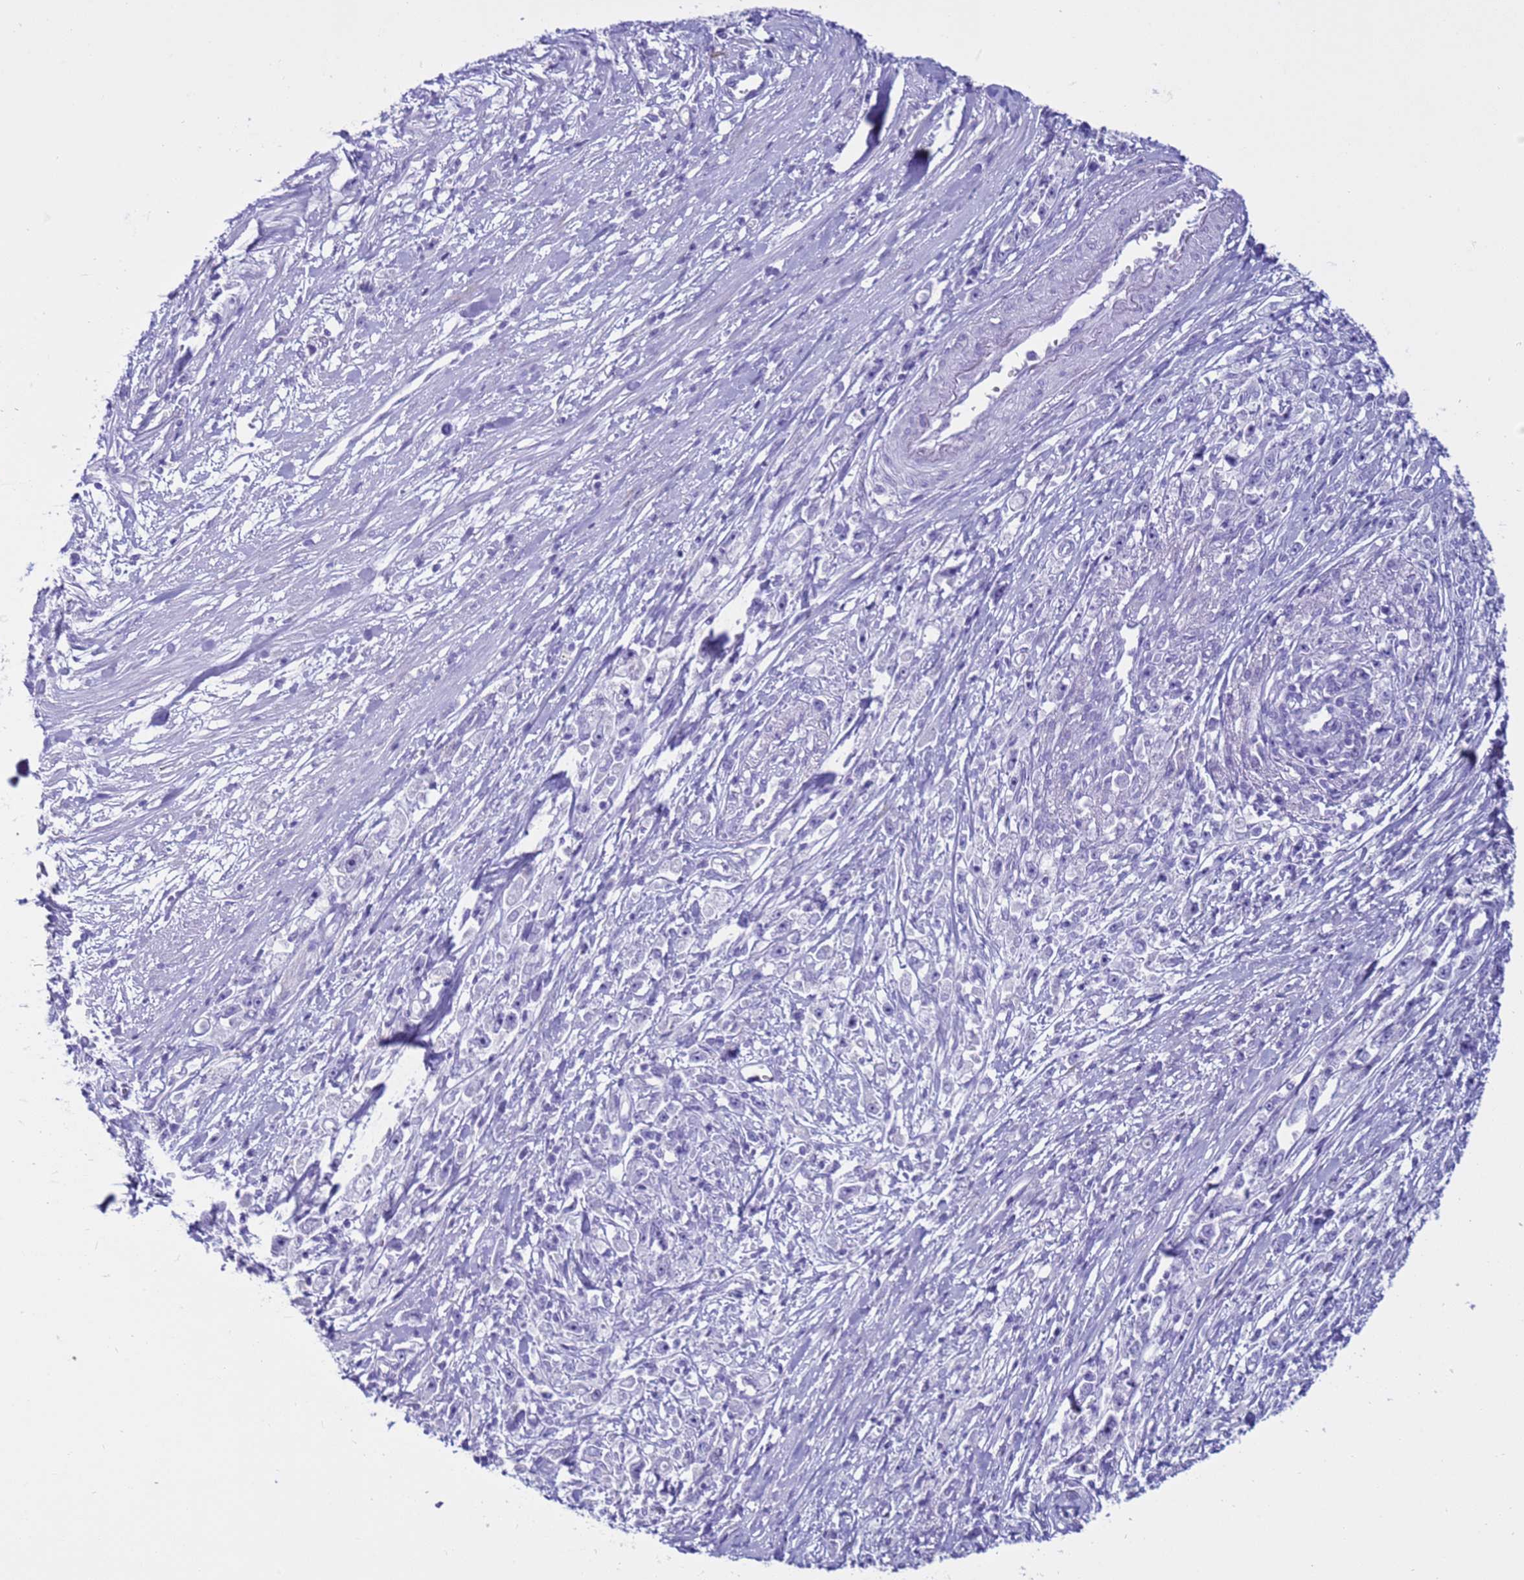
{"staining": {"intensity": "negative", "quantity": "none", "location": "none"}, "tissue": "stomach cancer", "cell_type": "Tumor cells", "image_type": "cancer", "snomed": [{"axis": "morphology", "description": "Adenocarcinoma, NOS"}, {"axis": "topography", "description": "Stomach"}], "caption": "This is a histopathology image of immunohistochemistry staining of stomach adenocarcinoma, which shows no positivity in tumor cells.", "gene": "CST4", "patient": {"sex": "female", "age": 59}}